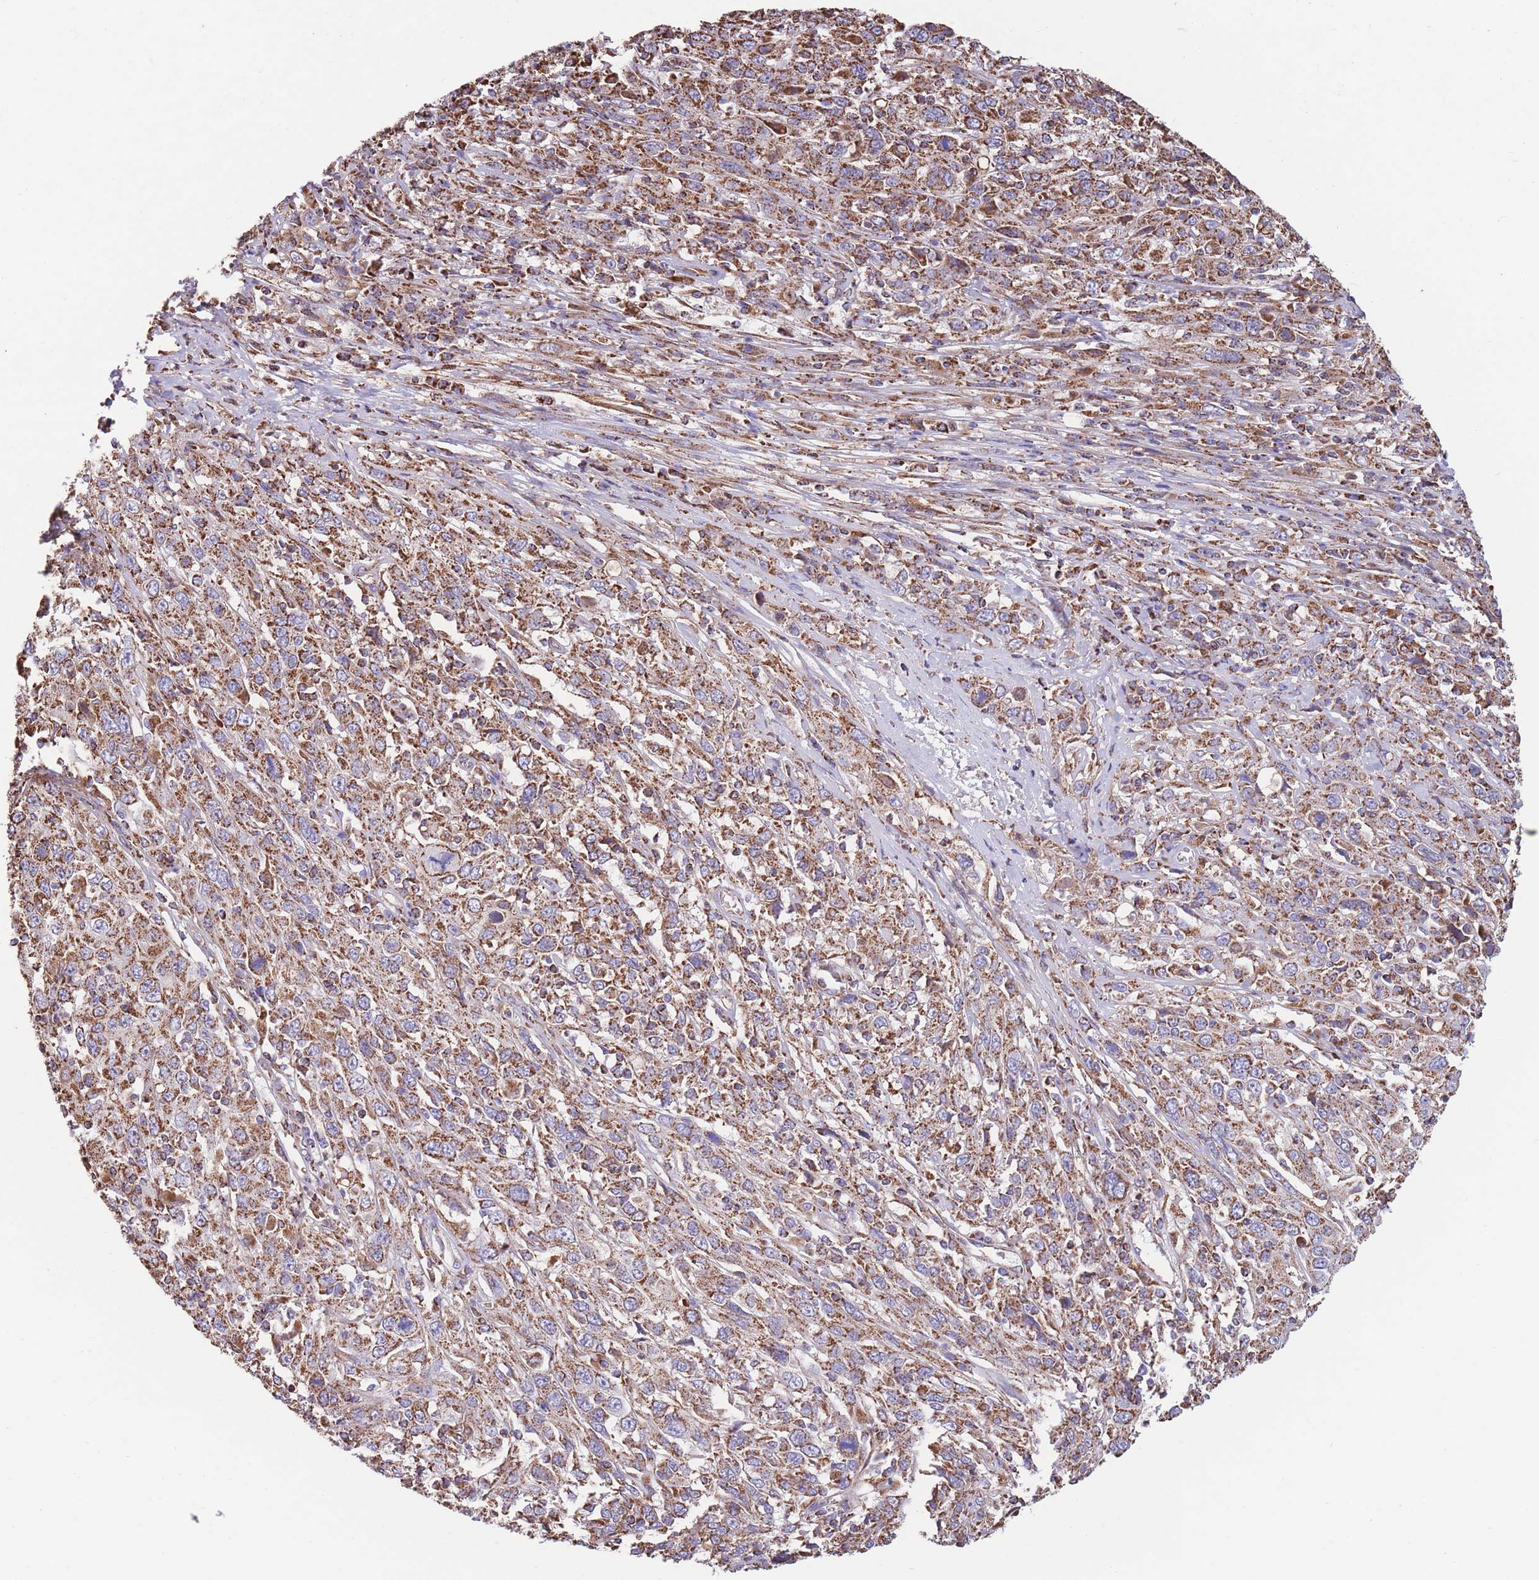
{"staining": {"intensity": "moderate", "quantity": ">75%", "location": "cytoplasmic/membranous"}, "tissue": "cervical cancer", "cell_type": "Tumor cells", "image_type": "cancer", "snomed": [{"axis": "morphology", "description": "Squamous cell carcinoma, NOS"}, {"axis": "topography", "description": "Cervix"}], "caption": "Protein expression analysis of human cervical cancer (squamous cell carcinoma) reveals moderate cytoplasmic/membranous expression in about >75% of tumor cells. Nuclei are stained in blue.", "gene": "FKBP8", "patient": {"sex": "female", "age": 46}}